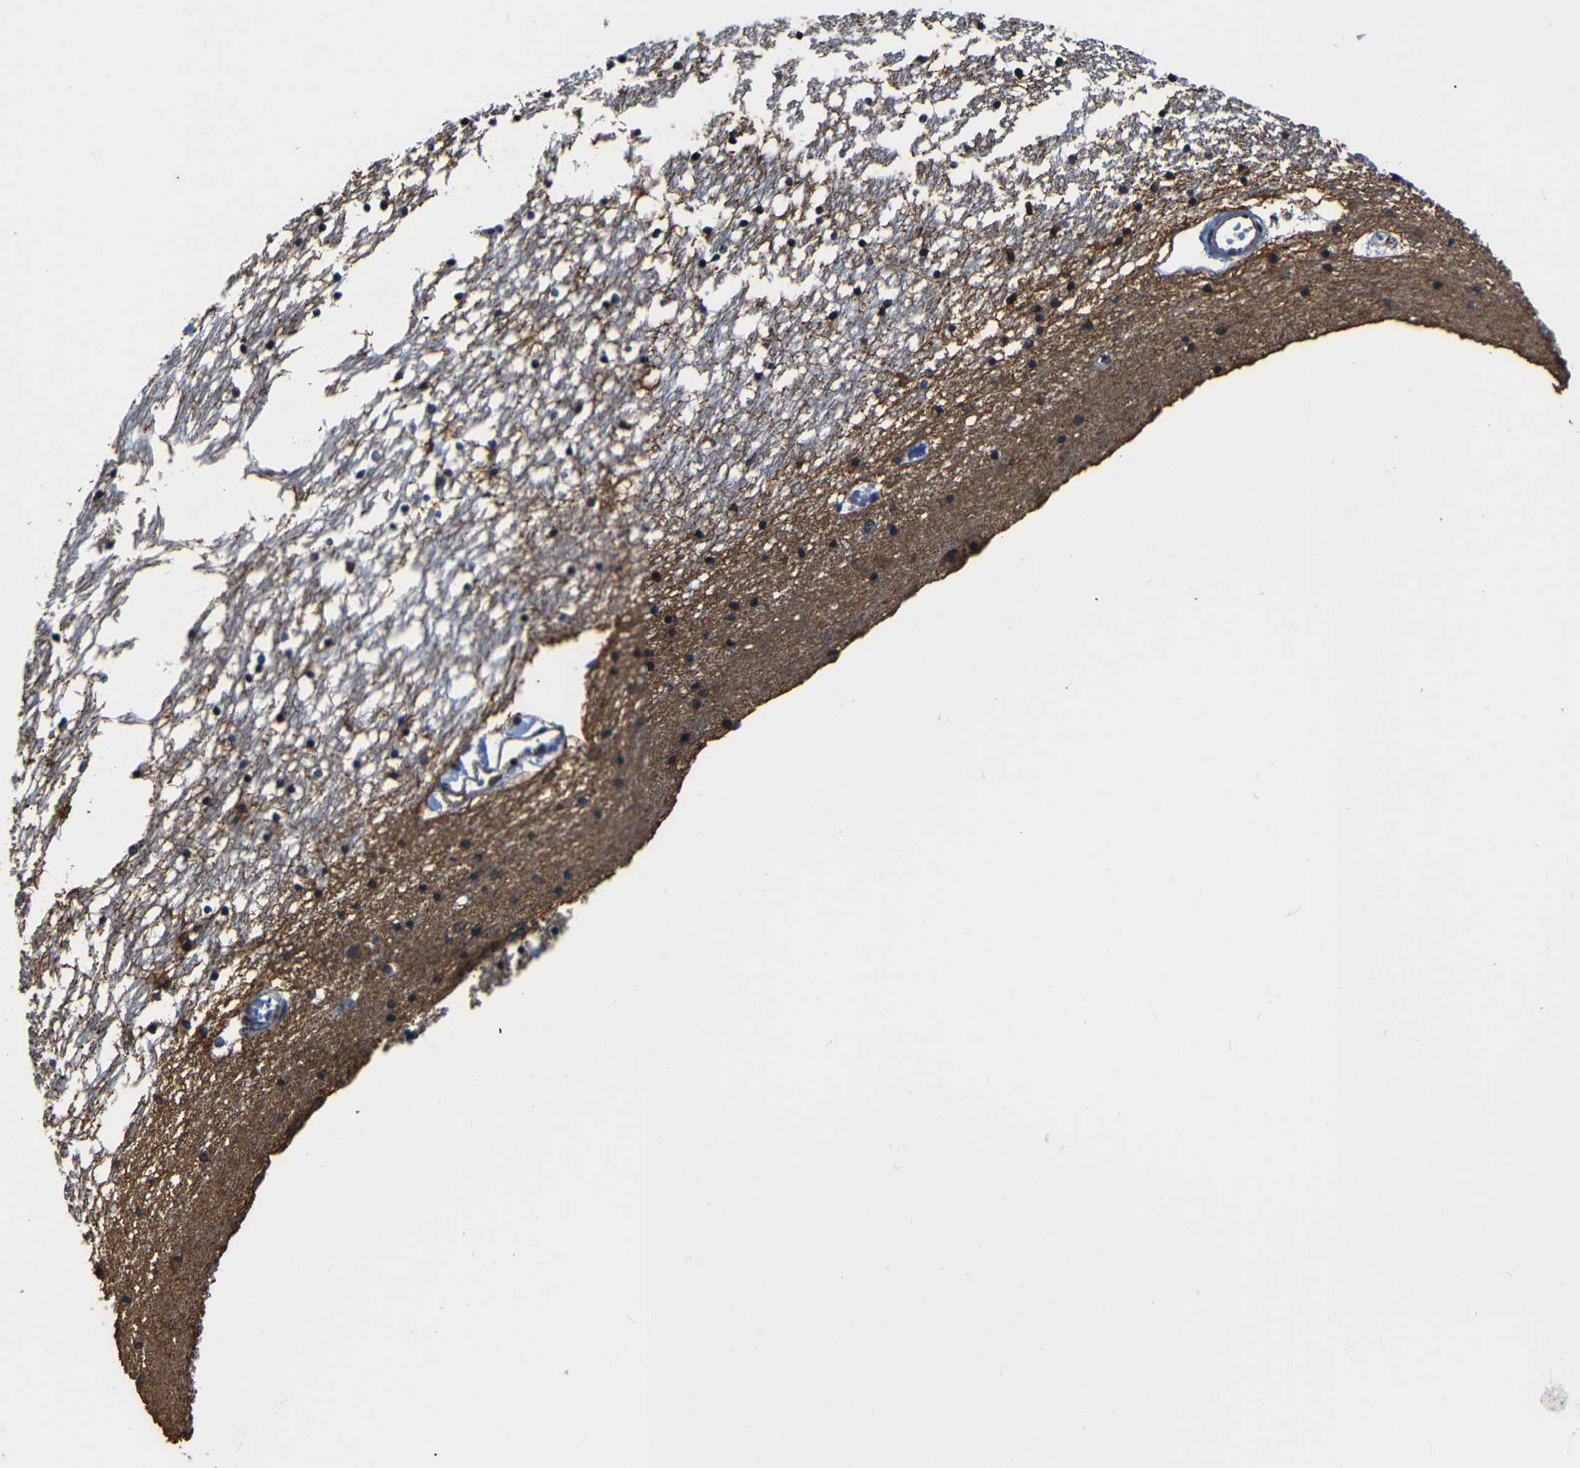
{"staining": {"intensity": "moderate", "quantity": "<25%", "location": "cytoplasmic/membranous"}, "tissue": "caudate", "cell_type": "Glial cells", "image_type": "normal", "snomed": [{"axis": "morphology", "description": "Normal tissue, NOS"}, {"axis": "topography", "description": "Lateral ventricle wall"}], "caption": "Immunohistochemical staining of unremarkable human caudate shows <25% levels of moderate cytoplasmic/membranous protein expression in approximately <25% of glial cells. (Stains: DAB in brown, nuclei in blue, Microscopy: brightfield microscopy at high magnification).", "gene": "NCBP3", "patient": {"sex": "male", "age": 45}}